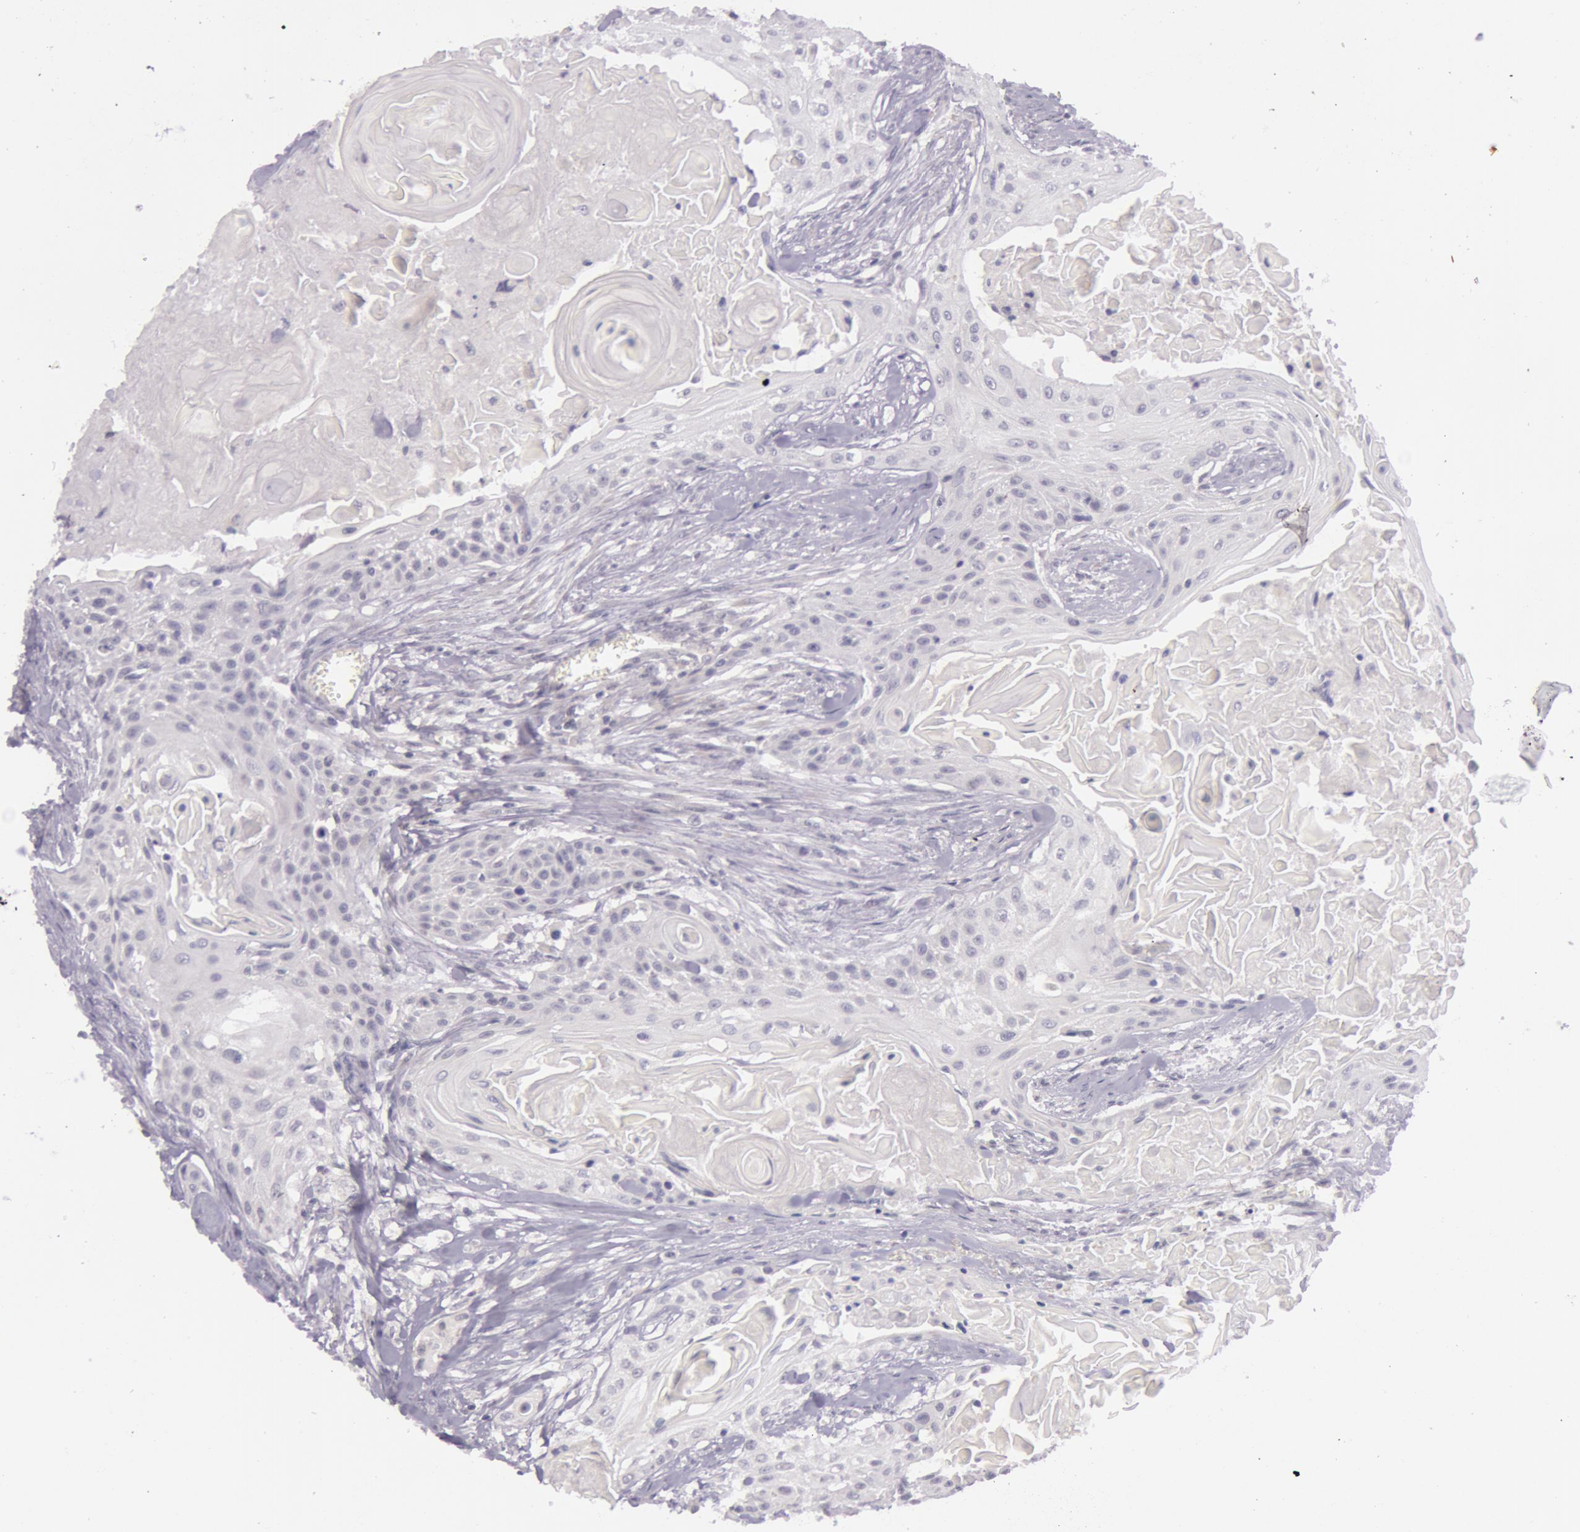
{"staining": {"intensity": "negative", "quantity": "none", "location": "none"}, "tissue": "head and neck cancer", "cell_type": "Tumor cells", "image_type": "cancer", "snomed": [{"axis": "morphology", "description": "Squamous cell carcinoma, NOS"}, {"axis": "morphology", "description": "Squamous cell carcinoma, metastatic, NOS"}, {"axis": "topography", "description": "Lymph node"}, {"axis": "topography", "description": "Salivary gland"}, {"axis": "topography", "description": "Head-Neck"}], "caption": "Tumor cells are negative for protein expression in human head and neck cancer.", "gene": "RBMY1F", "patient": {"sex": "female", "age": 74}}